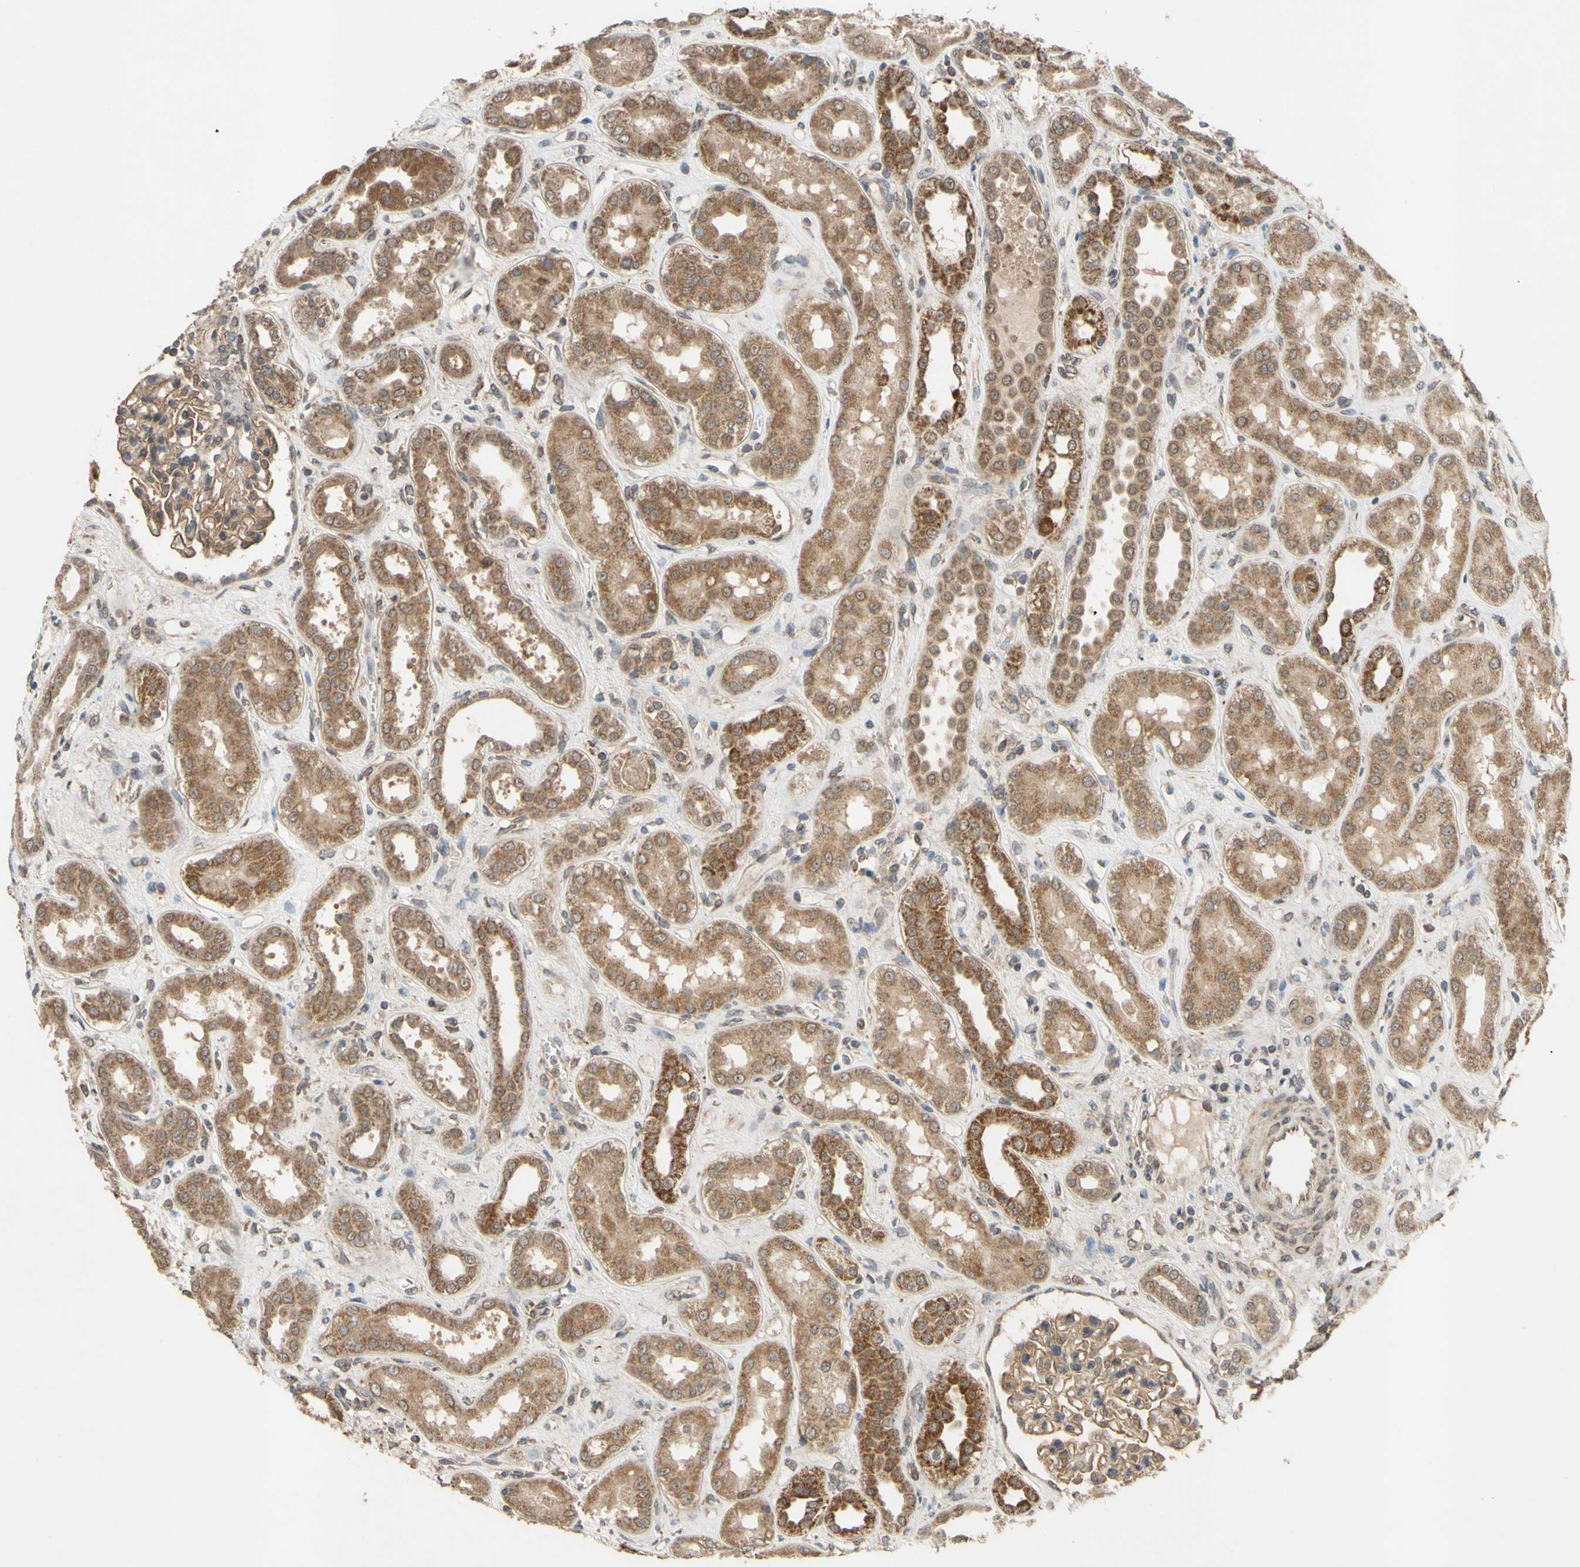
{"staining": {"intensity": "moderate", "quantity": ">75%", "location": "cytoplasmic/membranous"}, "tissue": "kidney", "cell_type": "Cells in glomeruli", "image_type": "normal", "snomed": [{"axis": "morphology", "description": "Normal tissue, NOS"}, {"axis": "topography", "description": "Kidney"}], "caption": "Immunohistochemistry (IHC) of normal human kidney reveals medium levels of moderate cytoplasmic/membranous staining in about >75% of cells in glomeruli. The staining is performed using DAB brown chromogen to label protein expression. The nuclei are counter-stained blue using hematoxylin.", "gene": "CD164", "patient": {"sex": "male", "age": 59}}